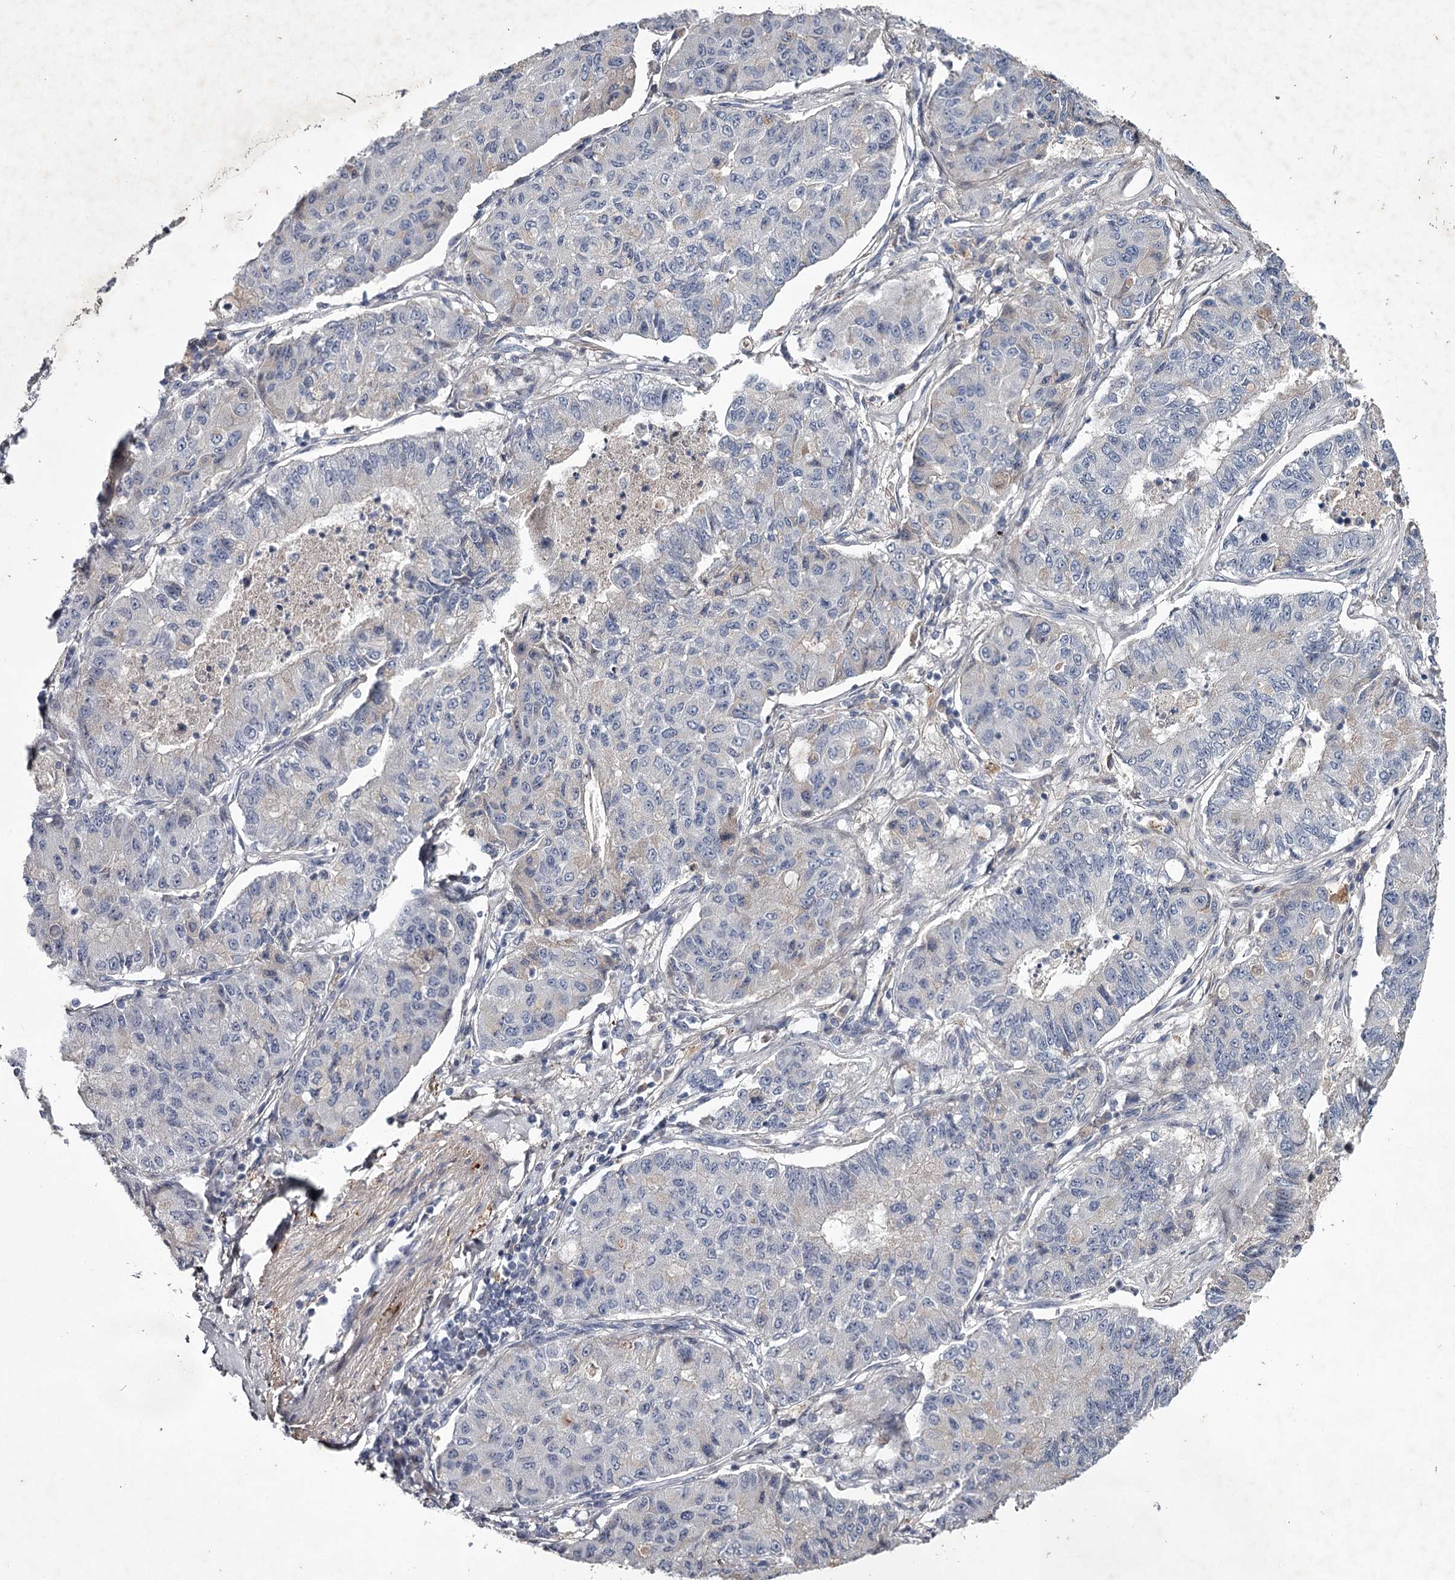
{"staining": {"intensity": "negative", "quantity": "none", "location": "none"}, "tissue": "lung cancer", "cell_type": "Tumor cells", "image_type": "cancer", "snomed": [{"axis": "morphology", "description": "Squamous cell carcinoma, NOS"}, {"axis": "topography", "description": "Lung"}], "caption": "High magnification brightfield microscopy of squamous cell carcinoma (lung) stained with DAB (brown) and counterstained with hematoxylin (blue): tumor cells show no significant positivity.", "gene": "FDXACB1", "patient": {"sex": "male", "age": 74}}